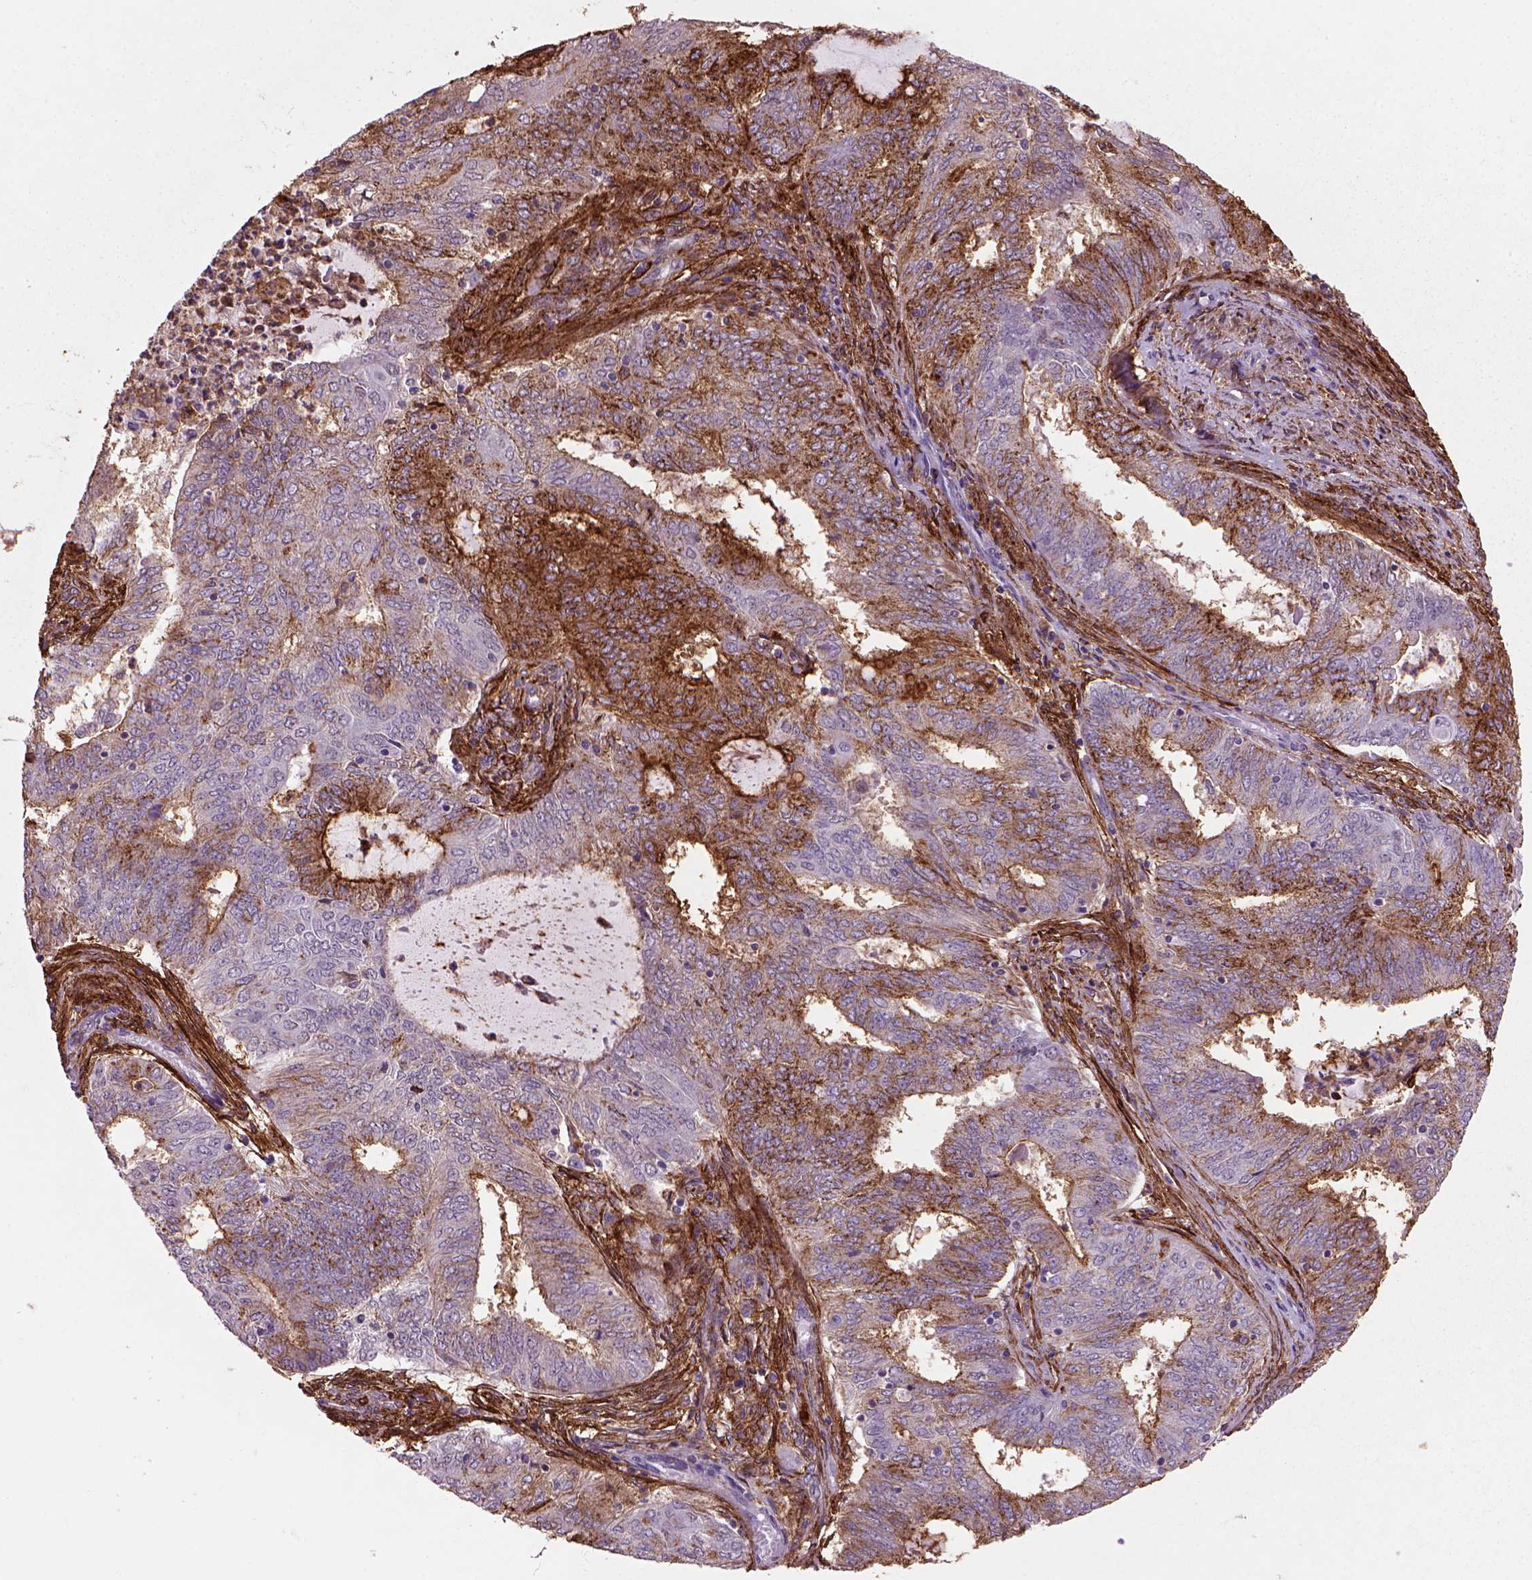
{"staining": {"intensity": "moderate", "quantity": "<25%", "location": "cytoplasmic/membranous"}, "tissue": "endometrial cancer", "cell_type": "Tumor cells", "image_type": "cancer", "snomed": [{"axis": "morphology", "description": "Adenocarcinoma, NOS"}, {"axis": "topography", "description": "Endometrium"}], "caption": "Tumor cells display low levels of moderate cytoplasmic/membranous staining in approximately <25% of cells in human endometrial cancer (adenocarcinoma).", "gene": "MARCKS", "patient": {"sex": "female", "age": 62}}